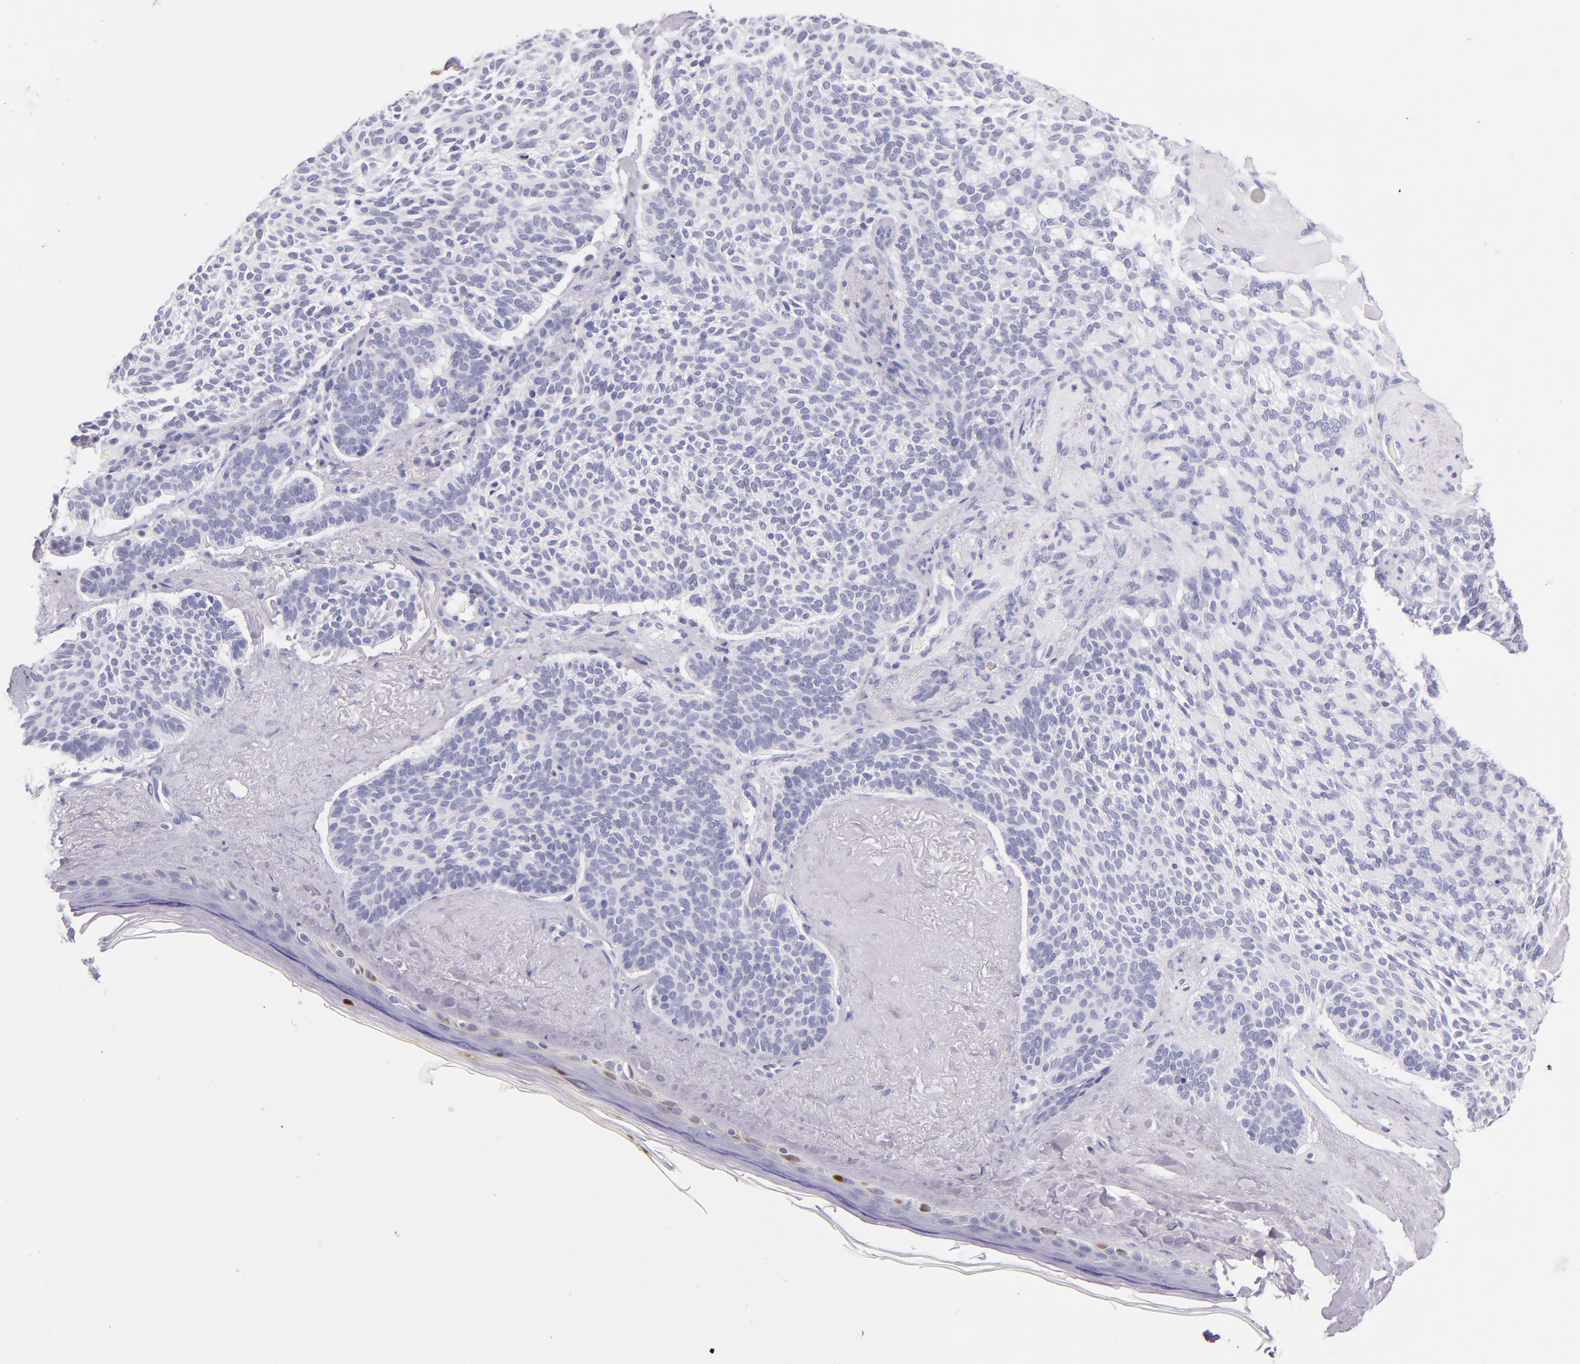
{"staining": {"intensity": "negative", "quantity": "none", "location": "none"}, "tissue": "skin cancer", "cell_type": "Tumor cells", "image_type": "cancer", "snomed": [{"axis": "morphology", "description": "Normal tissue, NOS"}, {"axis": "morphology", "description": "Basal cell carcinoma"}, {"axis": "topography", "description": "Skin"}], "caption": "Immunohistochemistry of skin basal cell carcinoma shows no expression in tumor cells.", "gene": "IRF4", "patient": {"sex": "female", "age": 70}}